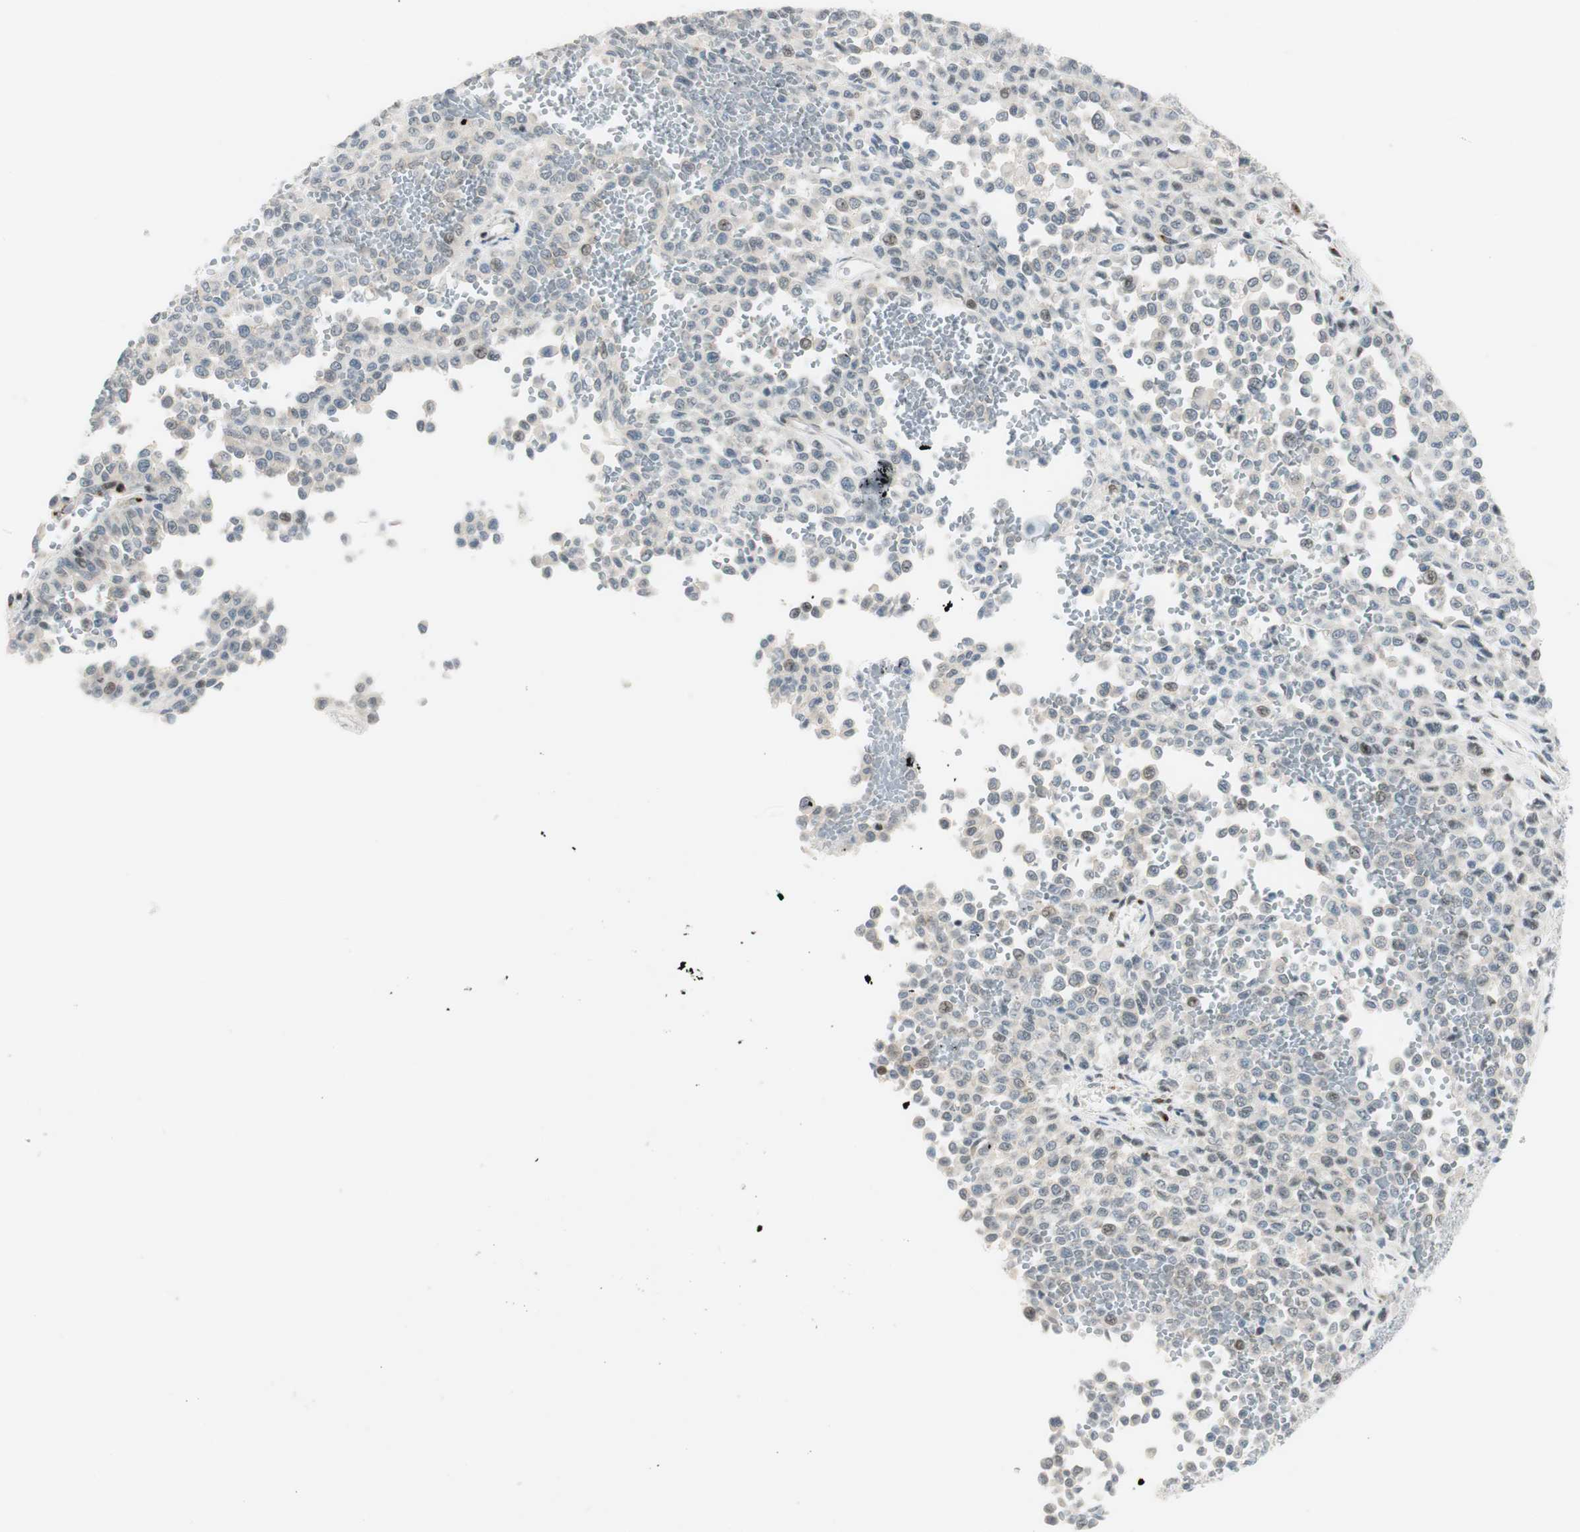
{"staining": {"intensity": "negative", "quantity": "none", "location": "none"}, "tissue": "melanoma", "cell_type": "Tumor cells", "image_type": "cancer", "snomed": [{"axis": "morphology", "description": "Malignant melanoma, Metastatic site"}, {"axis": "topography", "description": "Pancreas"}], "caption": "Malignant melanoma (metastatic site) stained for a protein using IHC shows no expression tumor cells.", "gene": "B4GALNT1", "patient": {"sex": "female", "age": 30}}